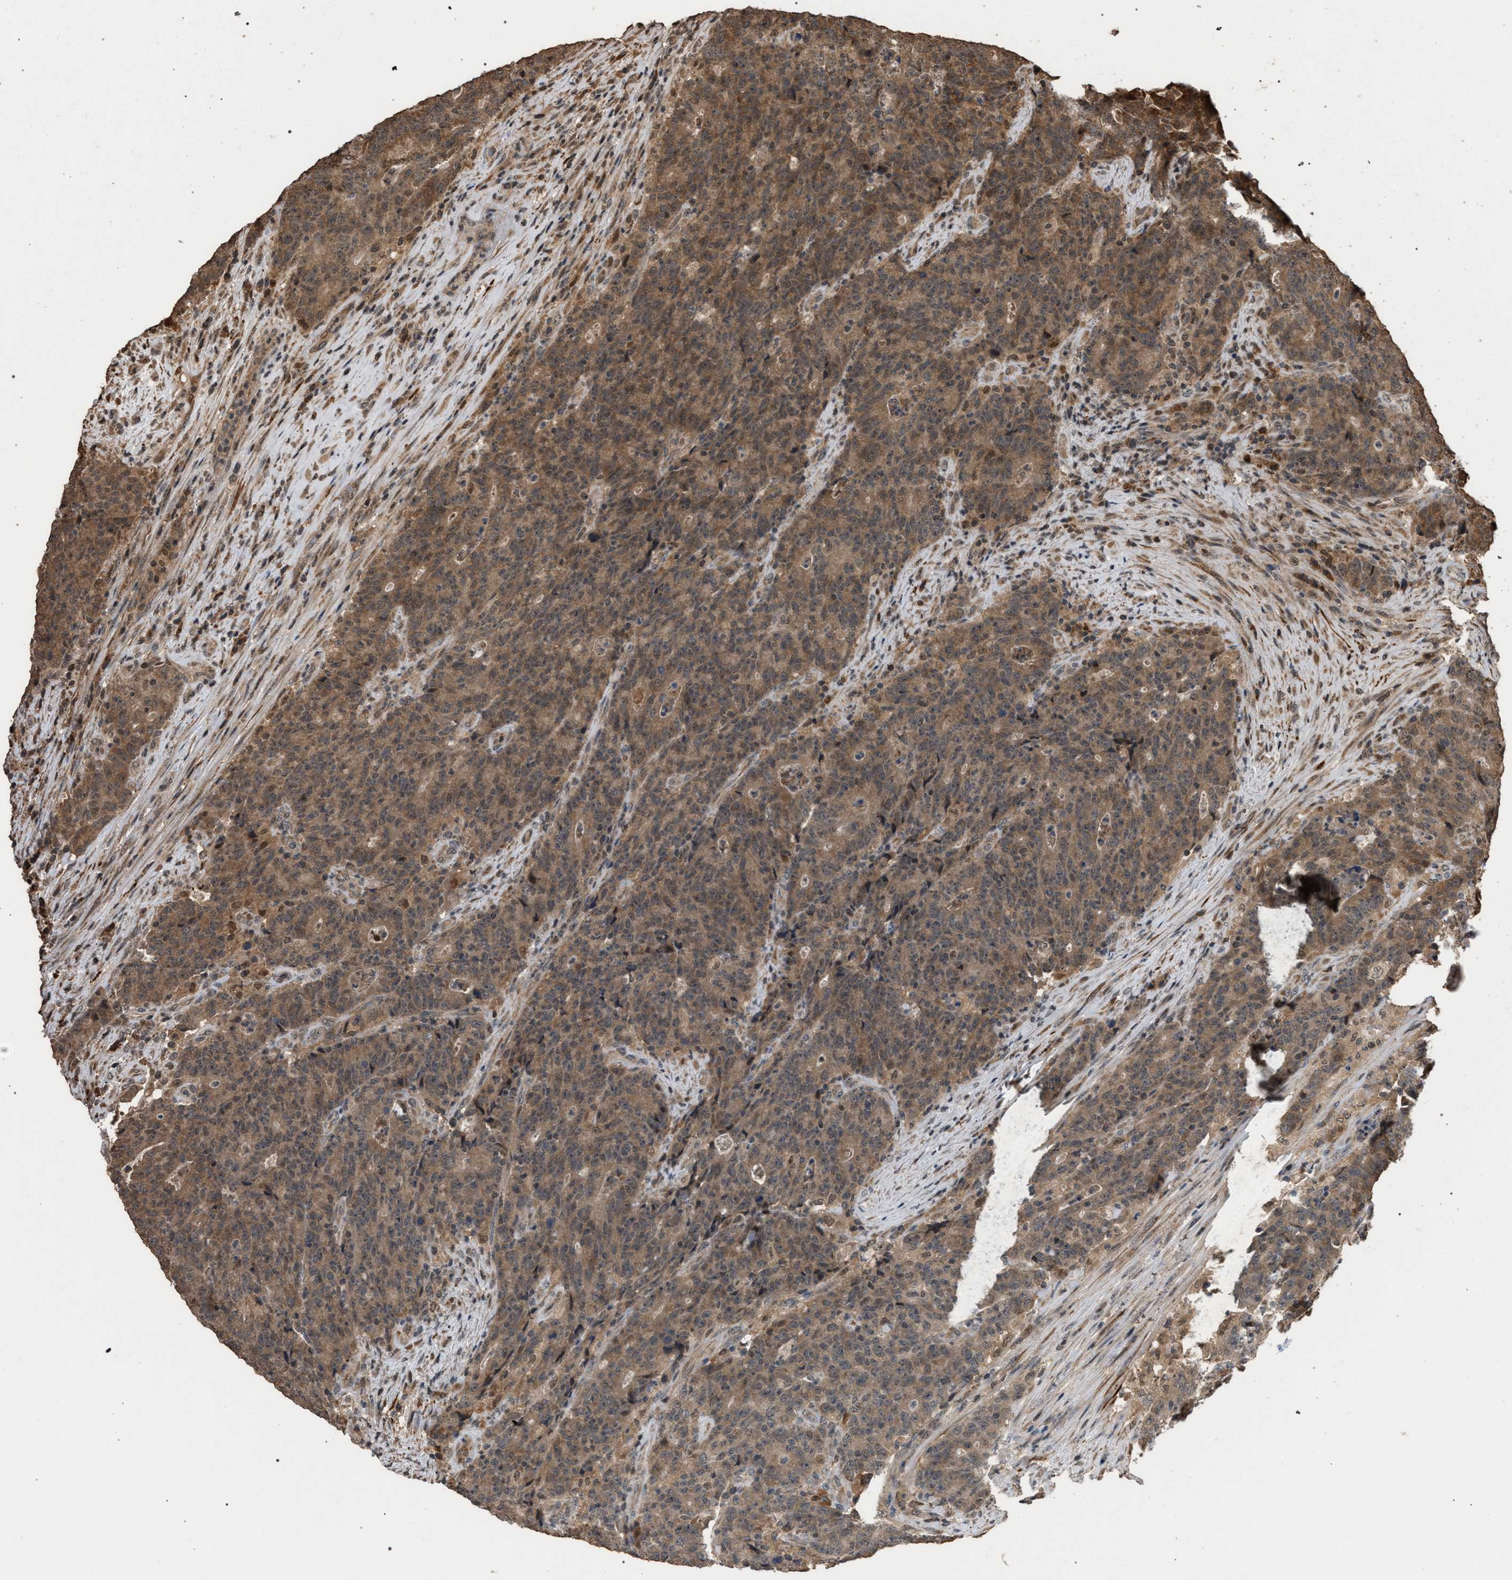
{"staining": {"intensity": "moderate", "quantity": ">75%", "location": "cytoplasmic/membranous"}, "tissue": "colorectal cancer", "cell_type": "Tumor cells", "image_type": "cancer", "snomed": [{"axis": "morphology", "description": "Normal tissue, NOS"}, {"axis": "morphology", "description": "Adenocarcinoma, NOS"}, {"axis": "topography", "description": "Colon"}], "caption": "Immunohistochemical staining of human colorectal cancer exhibits medium levels of moderate cytoplasmic/membranous protein expression in about >75% of tumor cells.", "gene": "NAA35", "patient": {"sex": "female", "age": 75}}